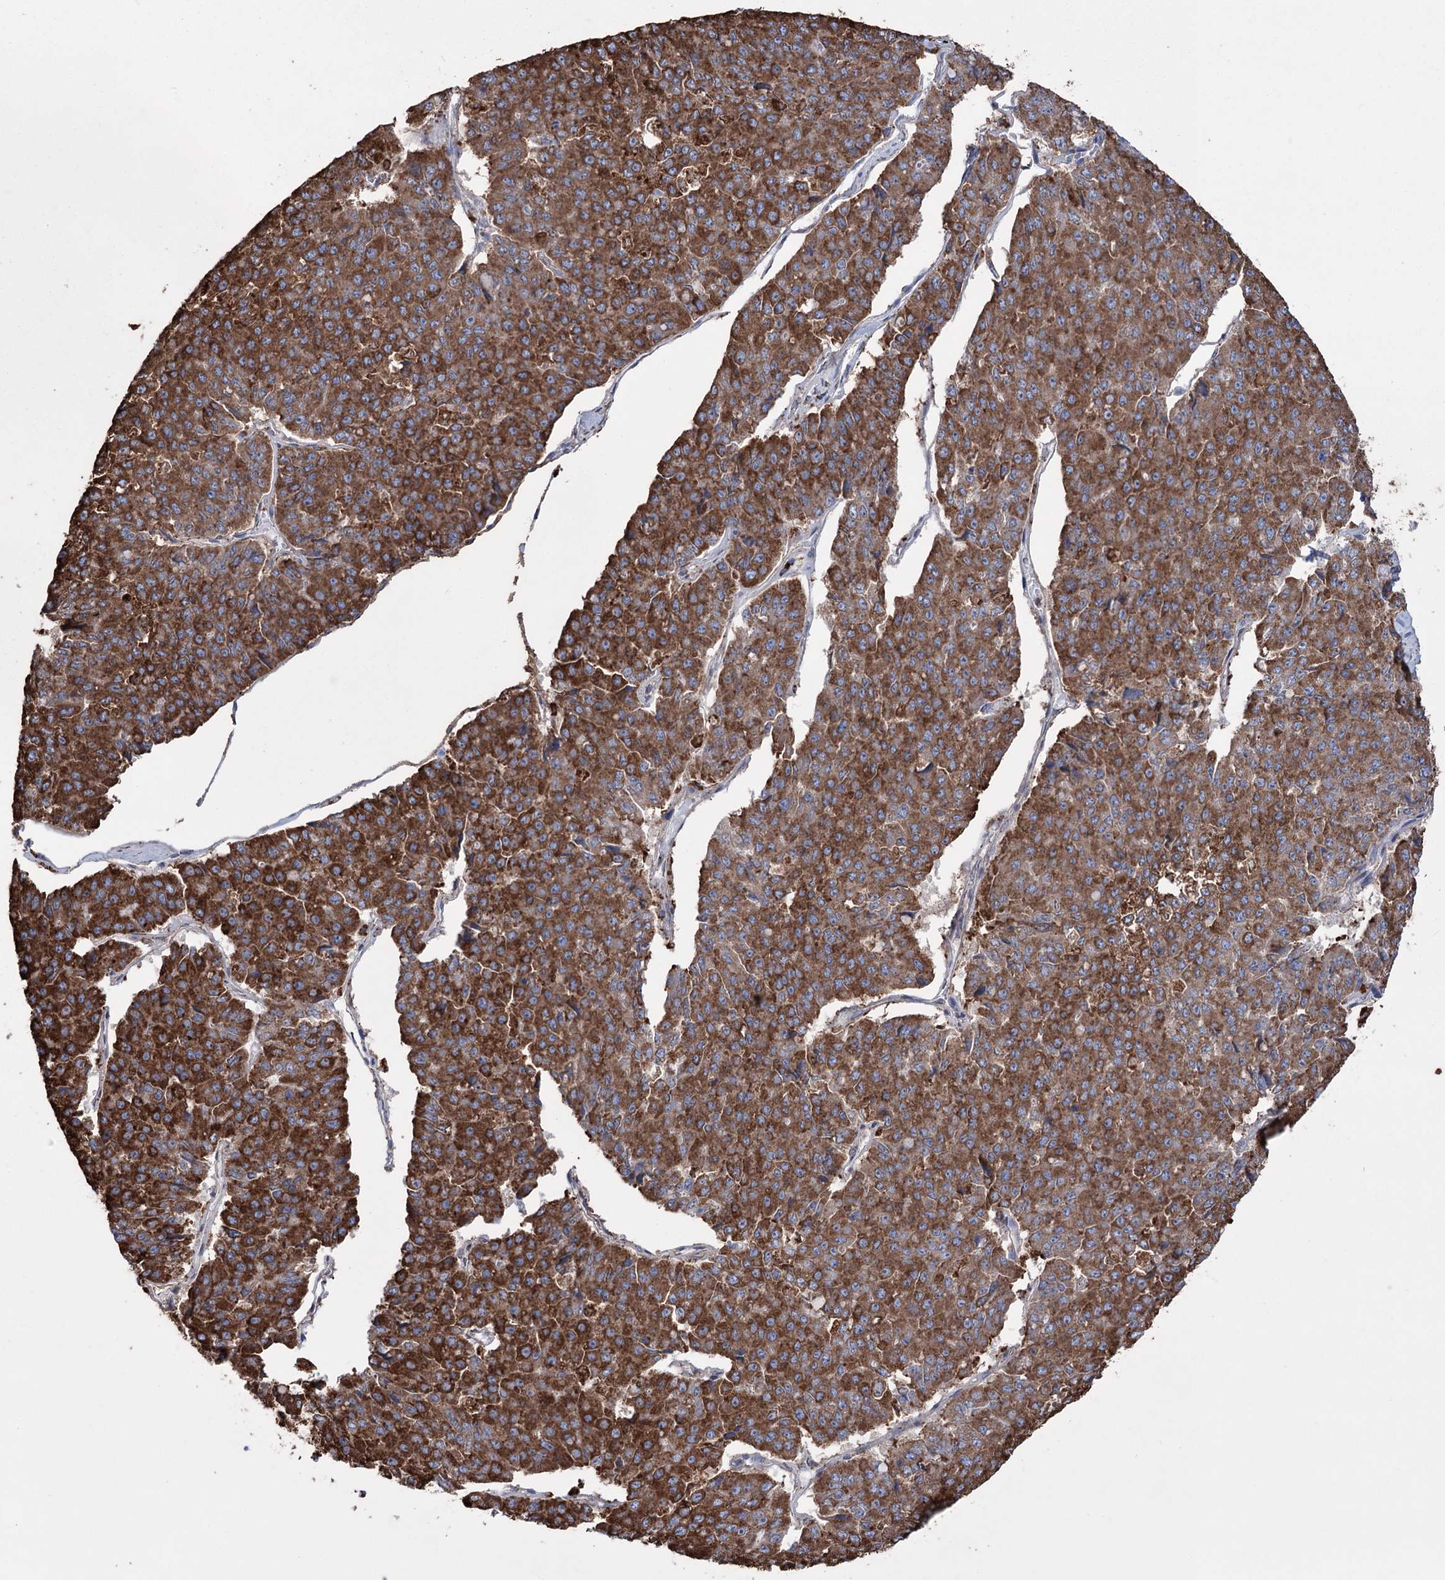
{"staining": {"intensity": "strong", "quantity": ">75%", "location": "cytoplasmic/membranous"}, "tissue": "pancreatic cancer", "cell_type": "Tumor cells", "image_type": "cancer", "snomed": [{"axis": "morphology", "description": "Adenocarcinoma, NOS"}, {"axis": "topography", "description": "Pancreas"}], "caption": "High-magnification brightfield microscopy of adenocarcinoma (pancreatic) stained with DAB (brown) and counterstained with hematoxylin (blue). tumor cells exhibit strong cytoplasmic/membranous staining is identified in approximately>75% of cells. Nuclei are stained in blue.", "gene": "TRIM71", "patient": {"sex": "male", "age": 50}}